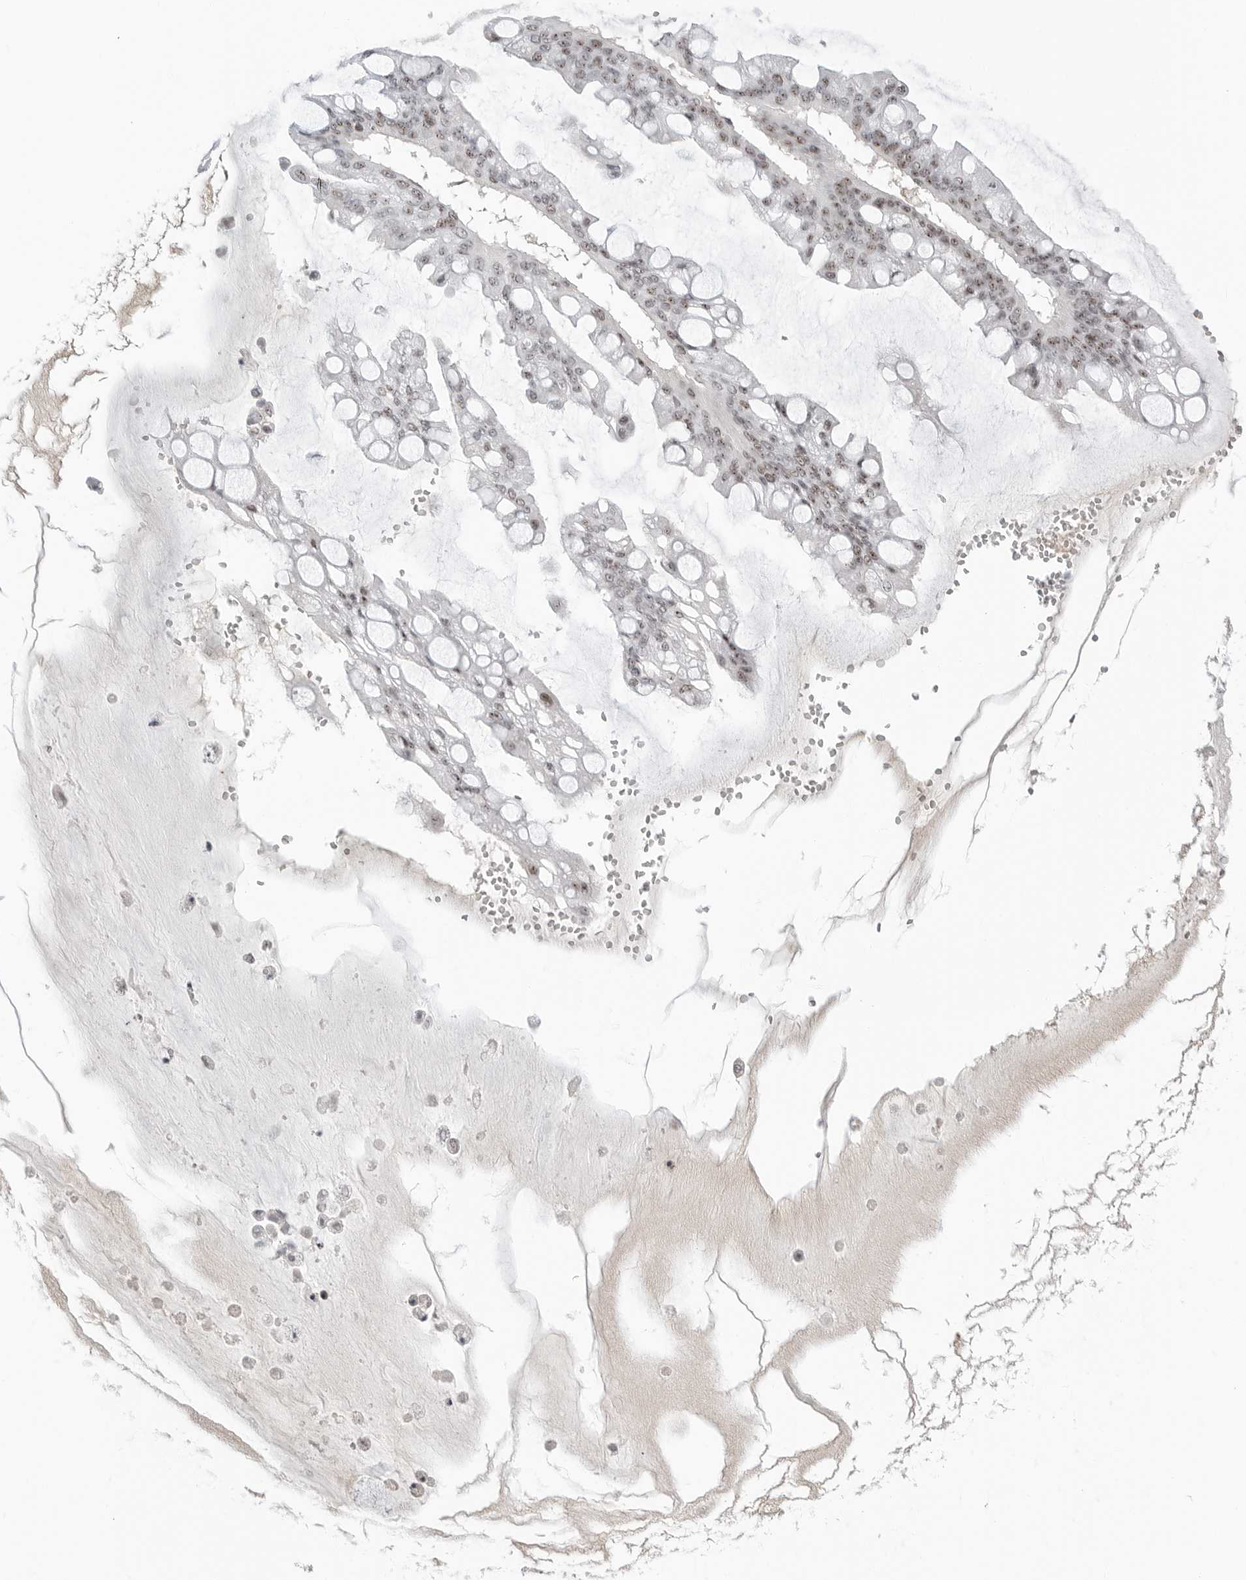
{"staining": {"intensity": "moderate", "quantity": "25%-75%", "location": "nuclear"}, "tissue": "ovarian cancer", "cell_type": "Tumor cells", "image_type": "cancer", "snomed": [{"axis": "morphology", "description": "Cystadenocarcinoma, mucinous, NOS"}, {"axis": "topography", "description": "Ovary"}], "caption": "Approximately 25%-75% of tumor cells in ovarian mucinous cystadenocarcinoma reveal moderate nuclear protein positivity as visualized by brown immunohistochemical staining.", "gene": "WRAP53", "patient": {"sex": "female", "age": 73}}